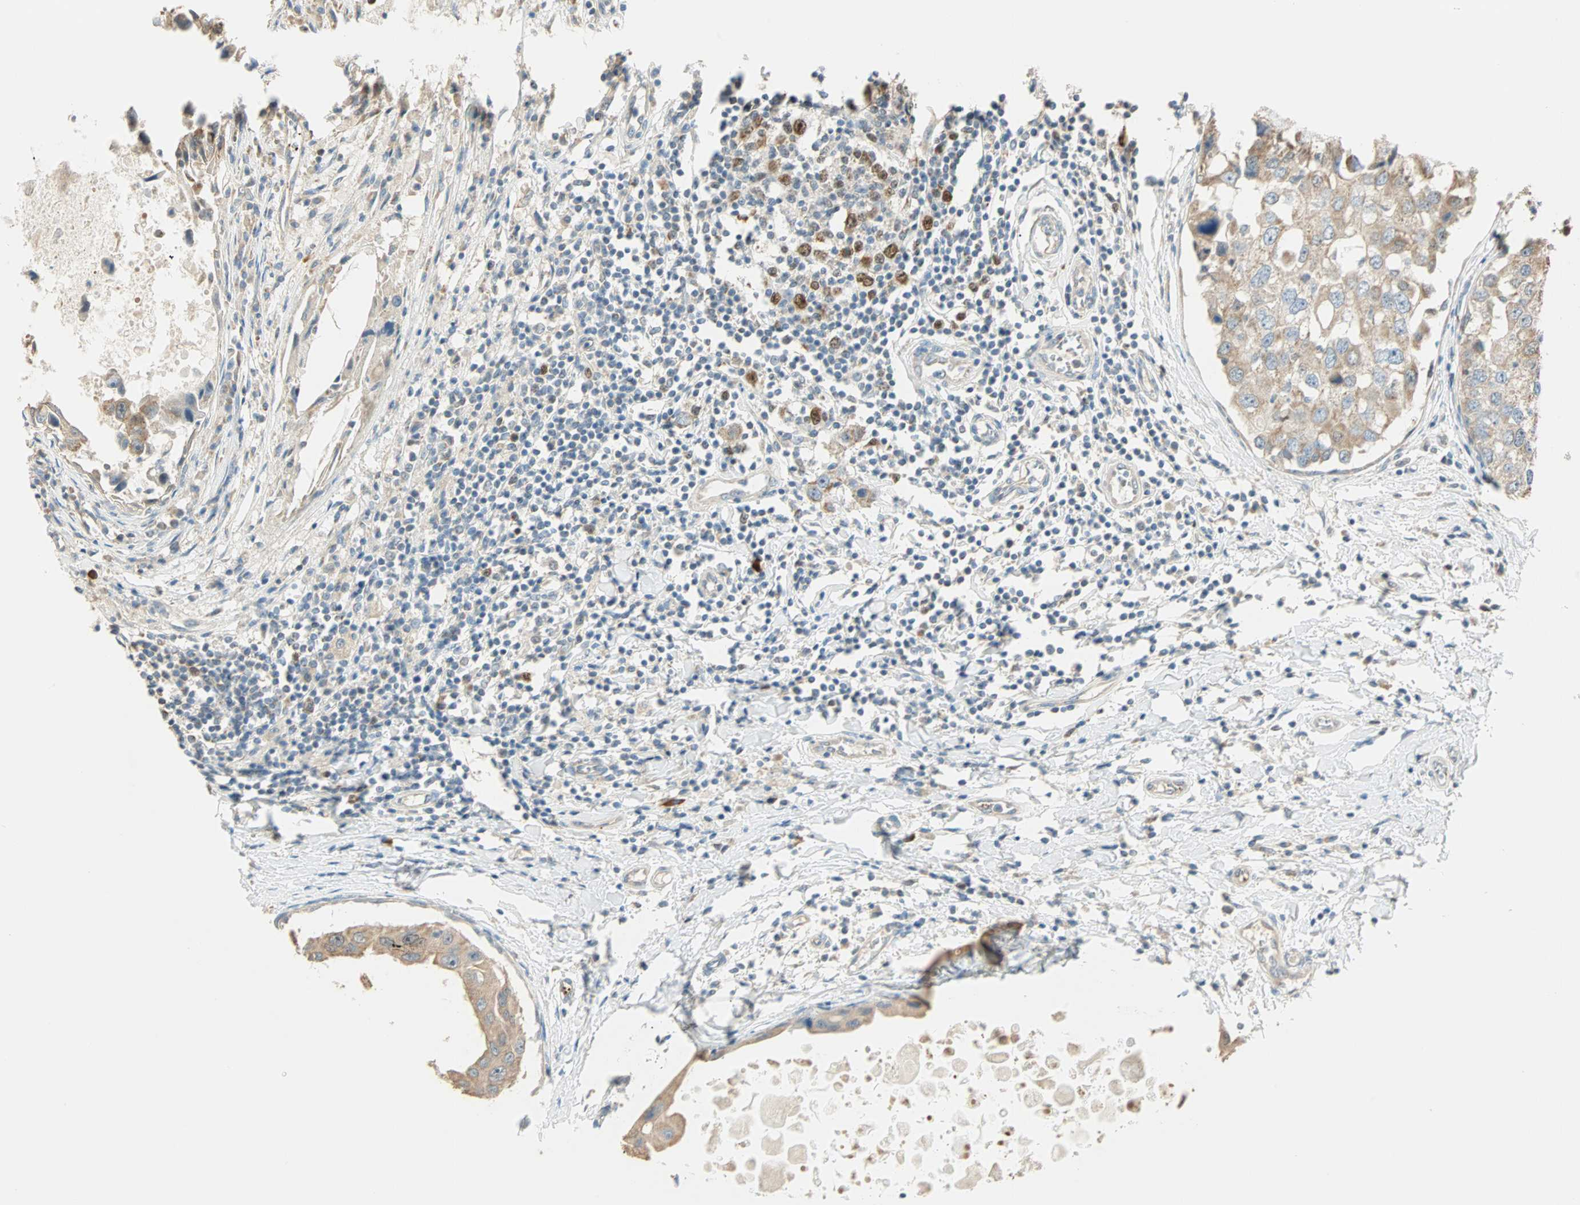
{"staining": {"intensity": "weak", "quantity": ">75%", "location": "cytoplasmic/membranous"}, "tissue": "breast cancer", "cell_type": "Tumor cells", "image_type": "cancer", "snomed": [{"axis": "morphology", "description": "Duct carcinoma"}, {"axis": "topography", "description": "Breast"}], "caption": "Human breast cancer (intraductal carcinoma) stained with a brown dye demonstrates weak cytoplasmic/membranous positive expression in about >75% of tumor cells.", "gene": "RAD18", "patient": {"sex": "female", "age": 27}}